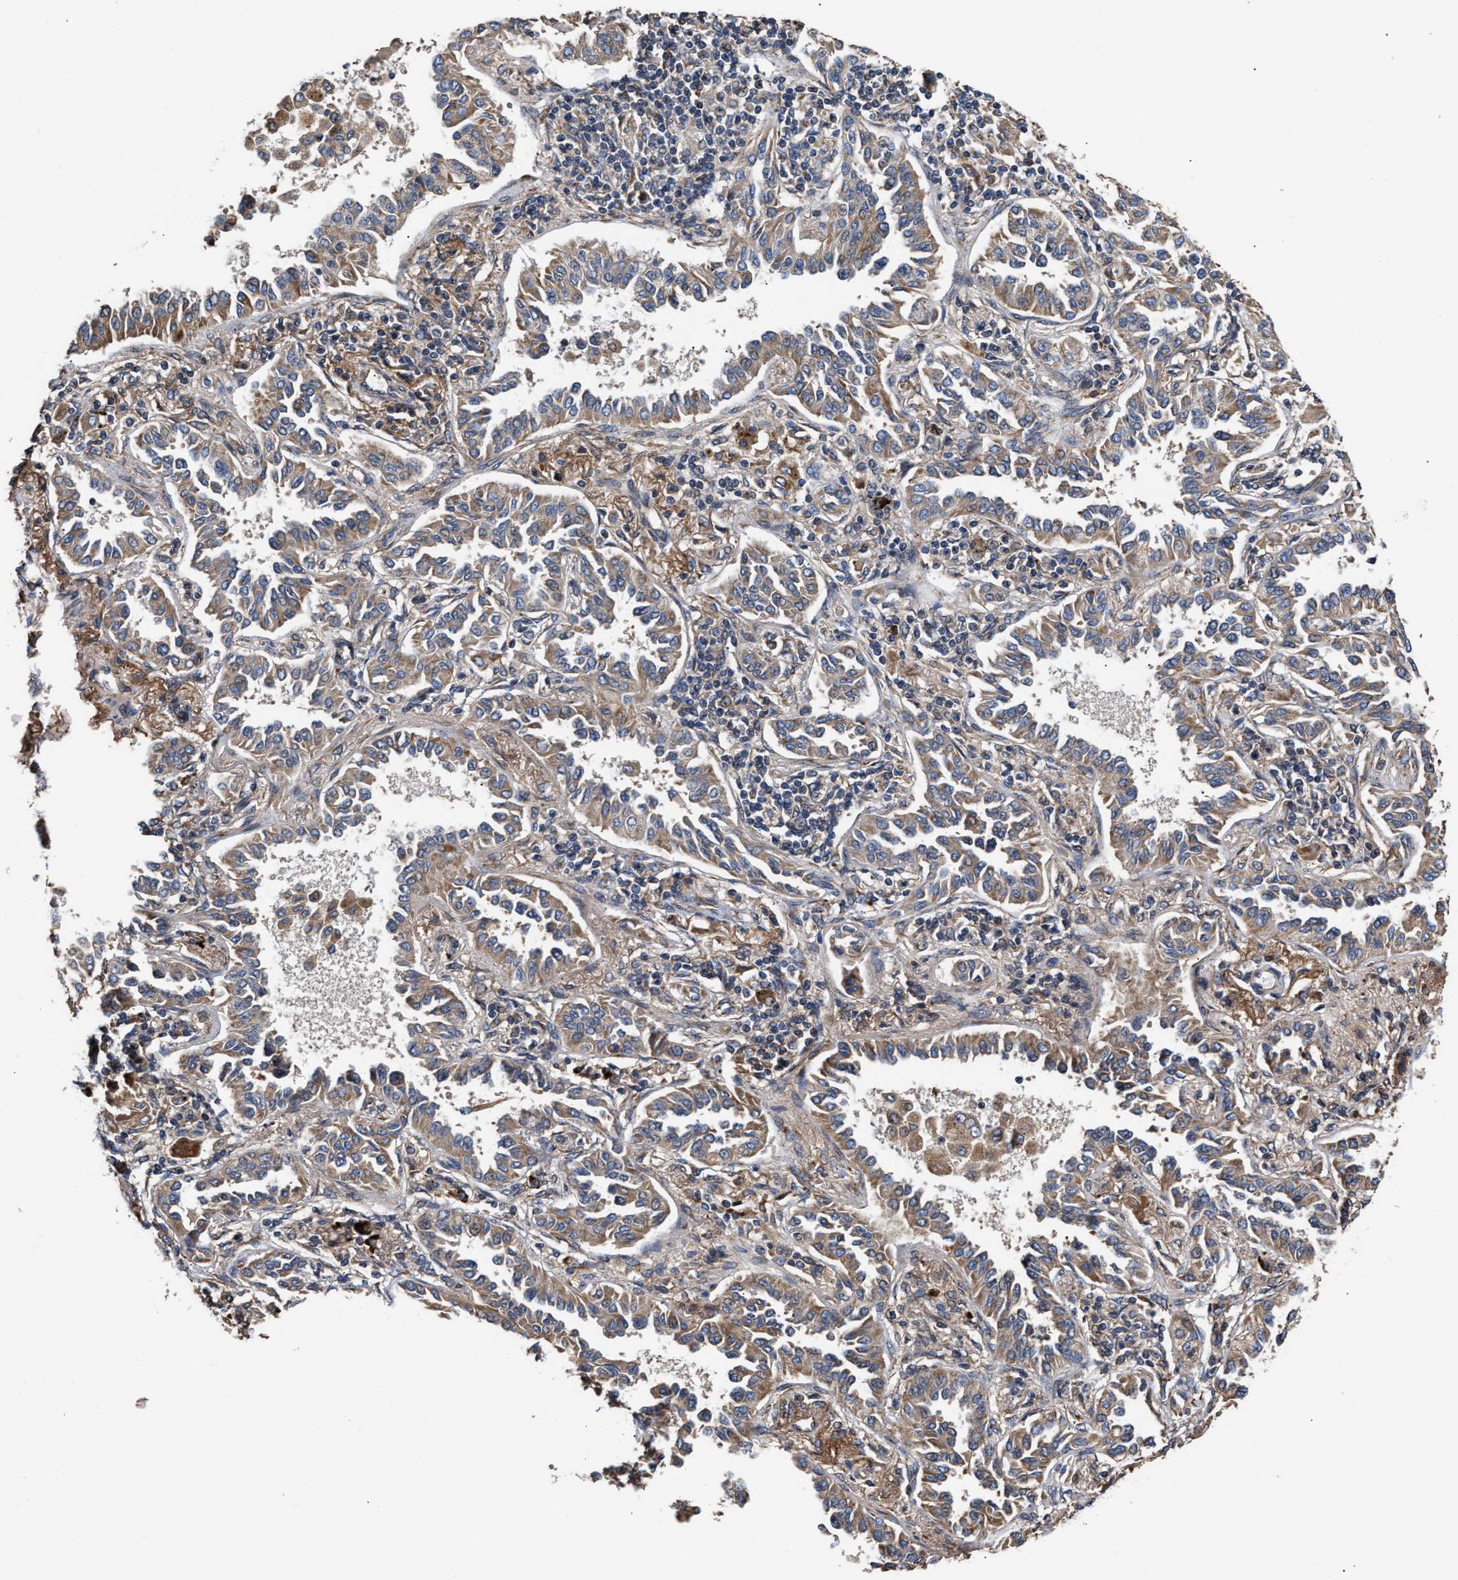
{"staining": {"intensity": "weak", "quantity": ">75%", "location": "cytoplasmic/membranous"}, "tissue": "lung cancer", "cell_type": "Tumor cells", "image_type": "cancer", "snomed": [{"axis": "morphology", "description": "Normal tissue, NOS"}, {"axis": "morphology", "description": "Adenocarcinoma, NOS"}, {"axis": "topography", "description": "Lung"}], "caption": "Immunohistochemistry (DAB (3,3'-diaminobenzidine)) staining of lung cancer shows weak cytoplasmic/membranous protein positivity in about >75% of tumor cells.", "gene": "GOSR1", "patient": {"sex": "male", "age": 59}}